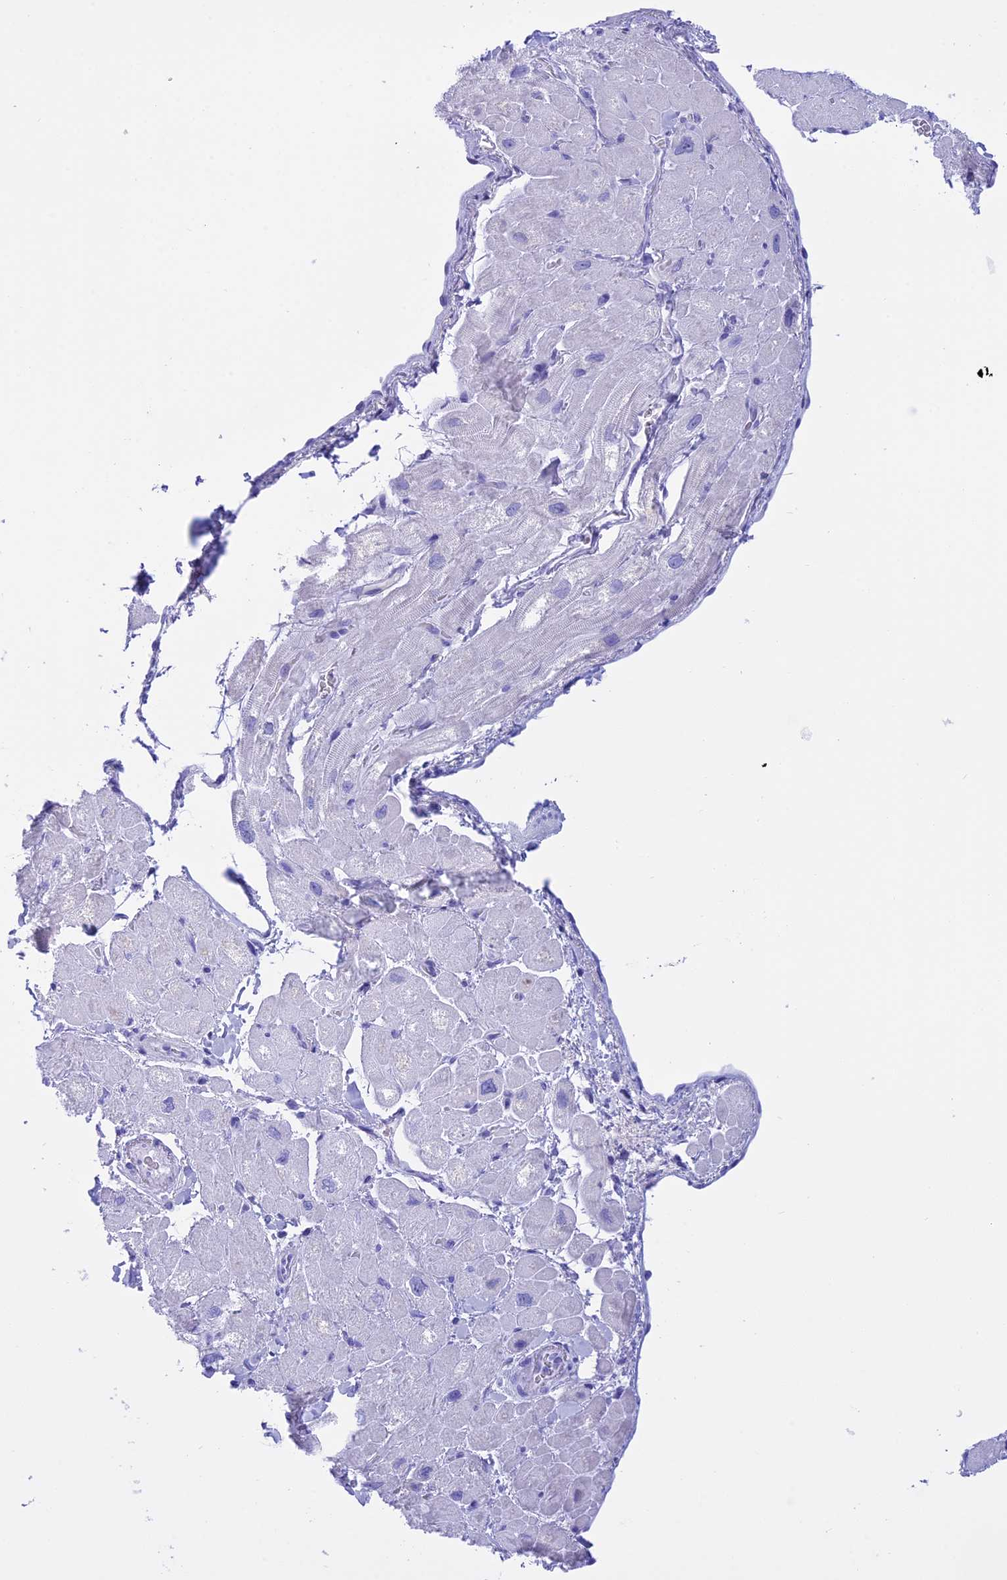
{"staining": {"intensity": "negative", "quantity": "none", "location": "none"}, "tissue": "heart muscle", "cell_type": "Cardiomyocytes", "image_type": "normal", "snomed": [{"axis": "morphology", "description": "Normal tissue, NOS"}, {"axis": "topography", "description": "Heart"}], "caption": "Cardiomyocytes are negative for brown protein staining in unremarkable heart muscle.", "gene": "BRI3", "patient": {"sex": "male", "age": 65}}